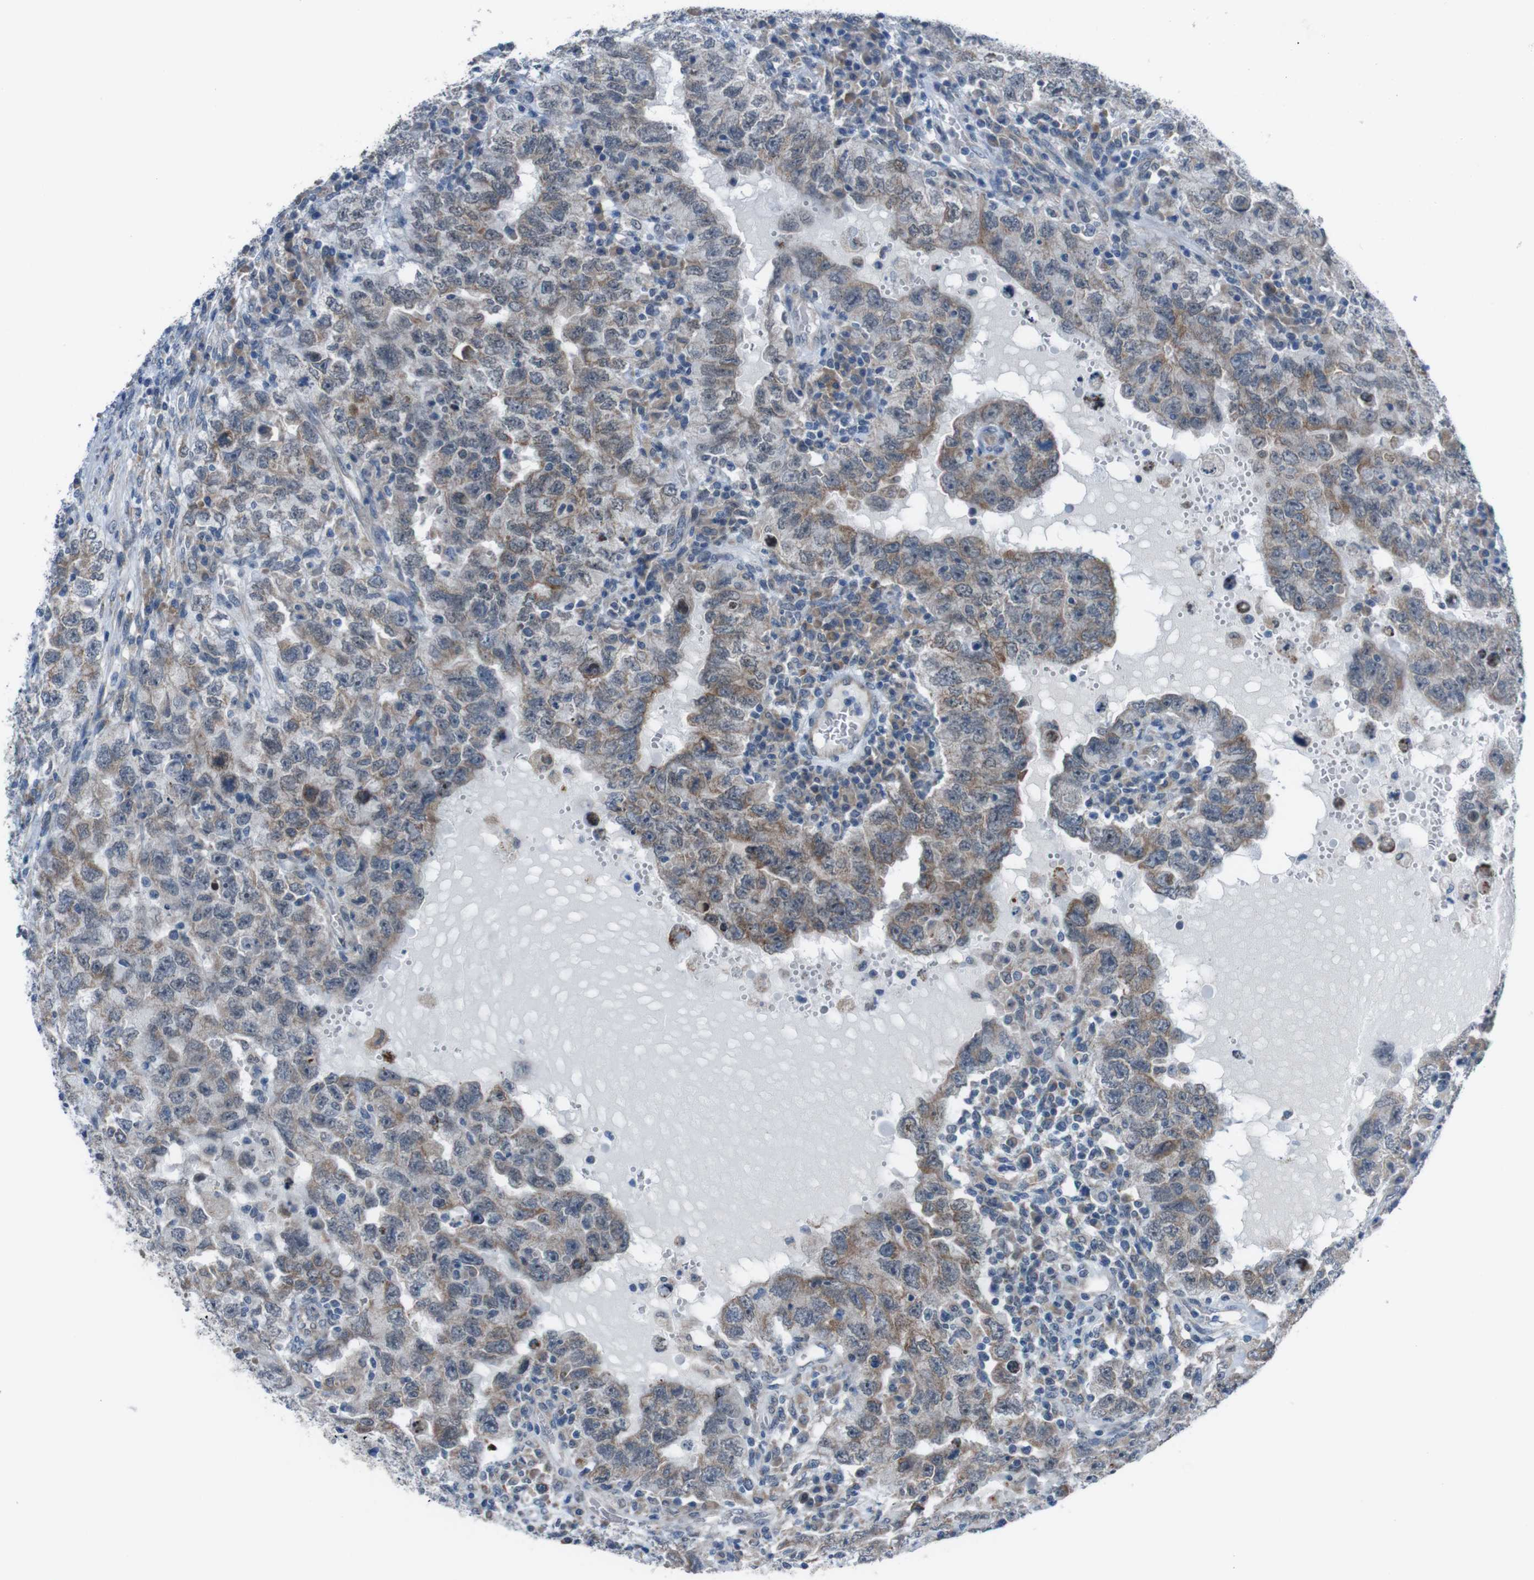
{"staining": {"intensity": "moderate", "quantity": "25%-75%", "location": "cytoplasmic/membranous"}, "tissue": "testis cancer", "cell_type": "Tumor cells", "image_type": "cancer", "snomed": [{"axis": "morphology", "description": "Carcinoma, Embryonal, NOS"}, {"axis": "topography", "description": "Testis"}], "caption": "Immunohistochemical staining of testis cancer exhibits moderate cytoplasmic/membranous protein staining in about 25%-75% of tumor cells. (Stains: DAB in brown, nuclei in blue, Microscopy: brightfield microscopy at high magnification).", "gene": "CDH22", "patient": {"sex": "male", "age": 26}}